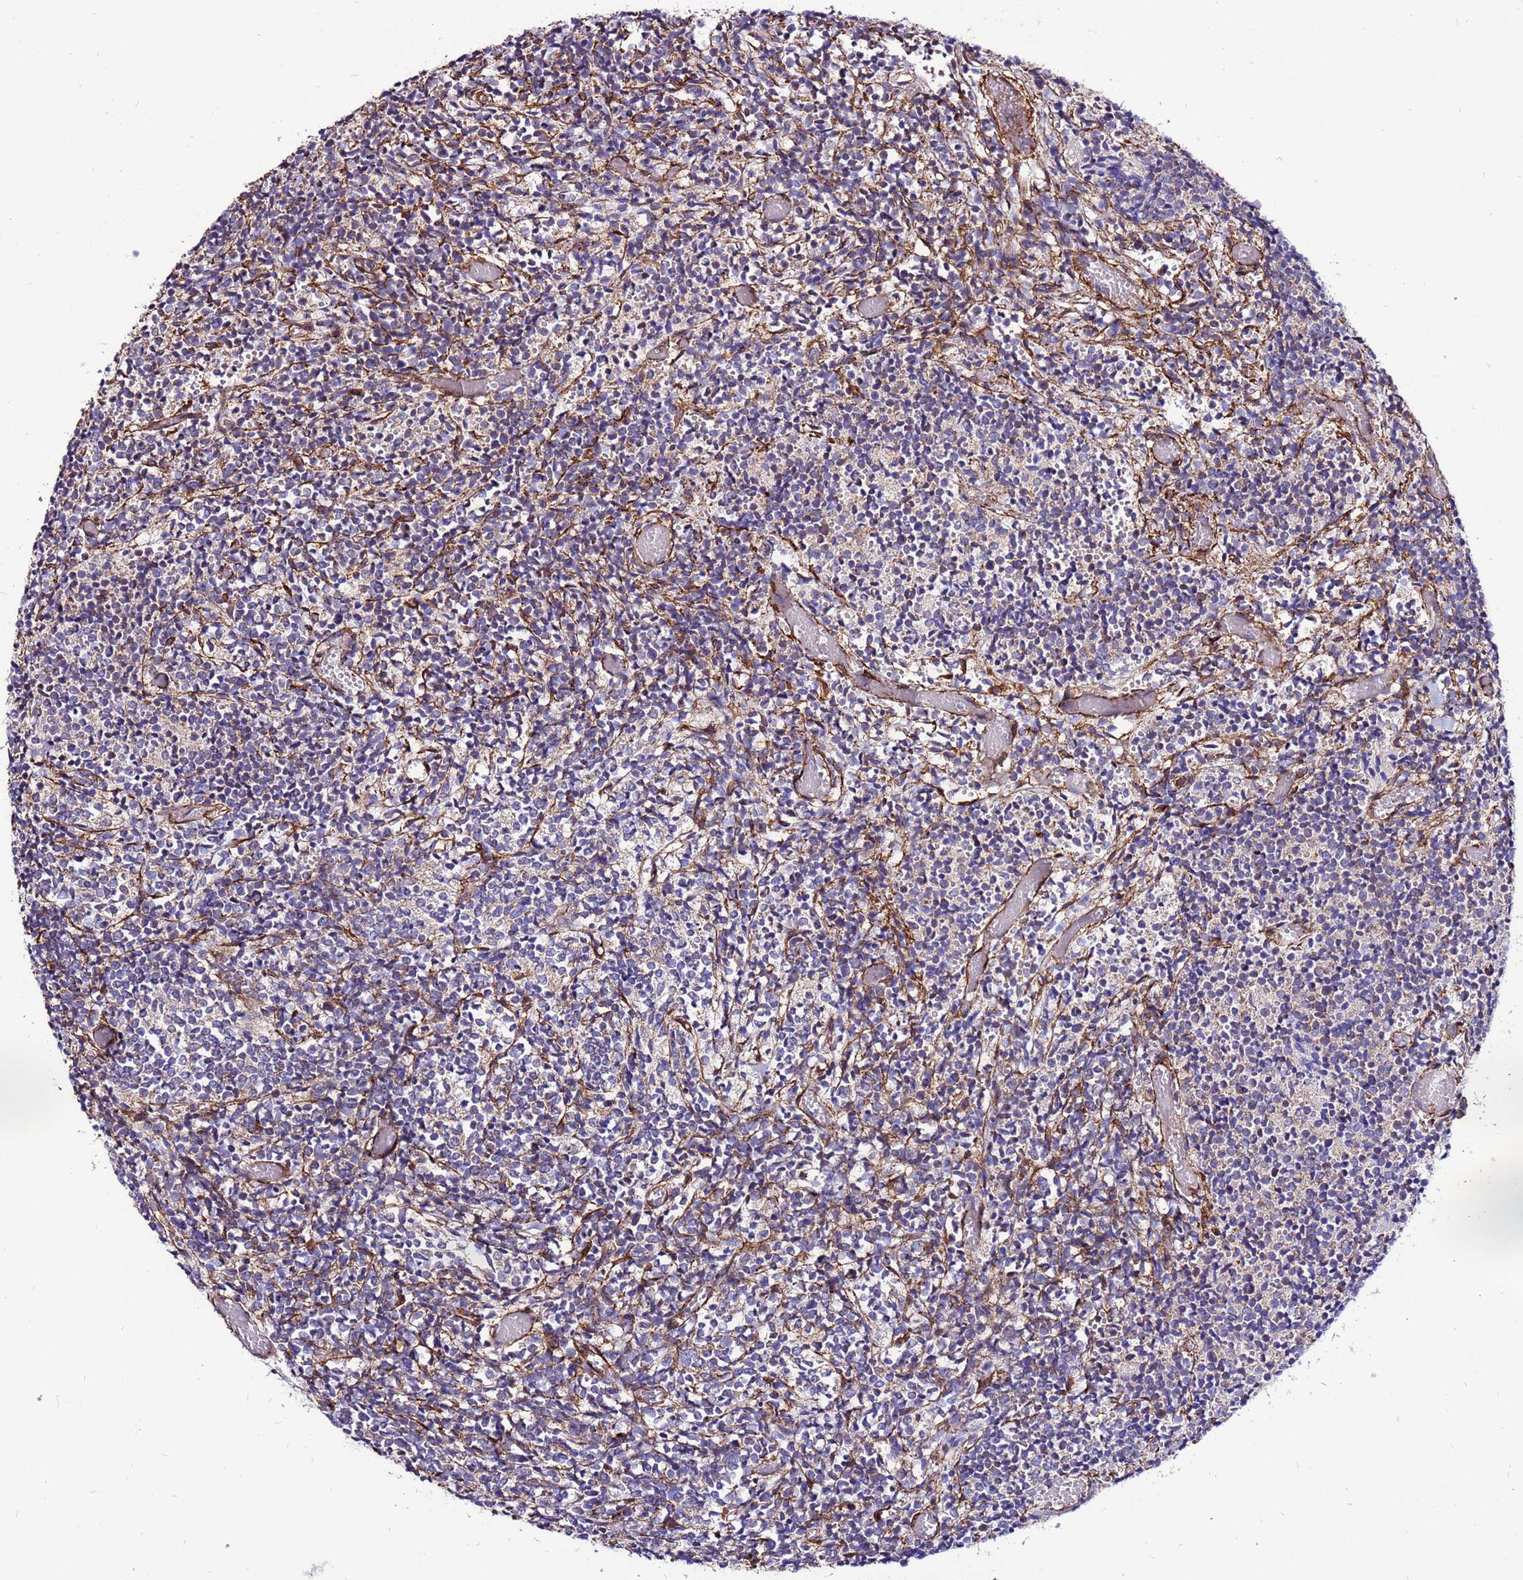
{"staining": {"intensity": "negative", "quantity": "none", "location": "none"}, "tissue": "glioma", "cell_type": "Tumor cells", "image_type": "cancer", "snomed": [{"axis": "morphology", "description": "Glioma, malignant, Low grade"}, {"axis": "topography", "description": "Brain"}], "caption": "This is an immunohistochemistry (IHC) micrograph of human malignant glioma (low-grade). There is no positivity in tumor cells.", "gene": "EI24", "patient": {"sex": "female", "age": 1}}